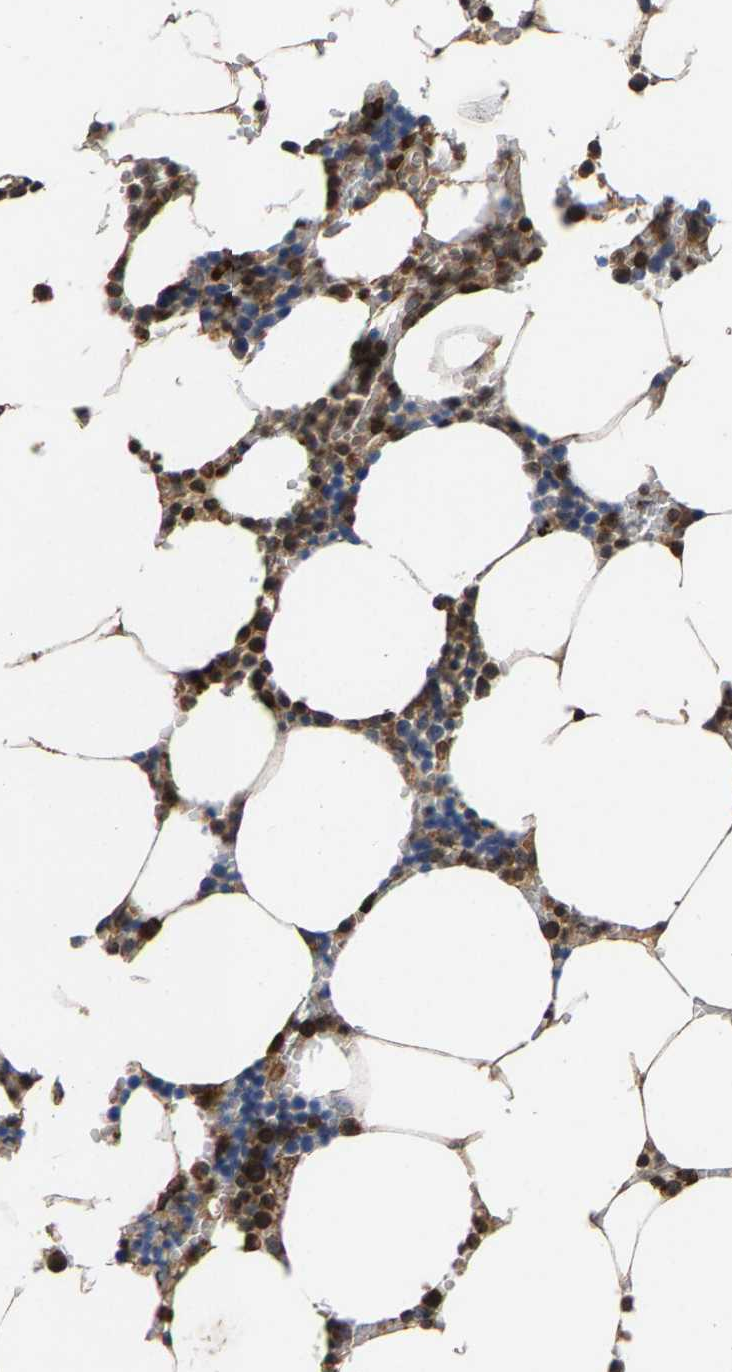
{"staining": {"intensity": "strong", "quantity": "25%-75%", "location": "cytoplasmic/membranous"}, "tissue": "bone marrow", "cell_type": "Hematopoietic cells", "image_type": "normal", "snomed": [{"axis": "morphology", "description": "Normal tissue, NOS"}, {"axis": "topography", "description": "Bone marrow"}], "caption": "The histopathology image displays immunohistochemical staining of benign bone marrow. There is strong cytoplasmic/membranous positivity is seen in approximately 25%-75% of hematopoietic cells.", "gene": "FGD3", "patient": {"sex": "male", "age": 70}}